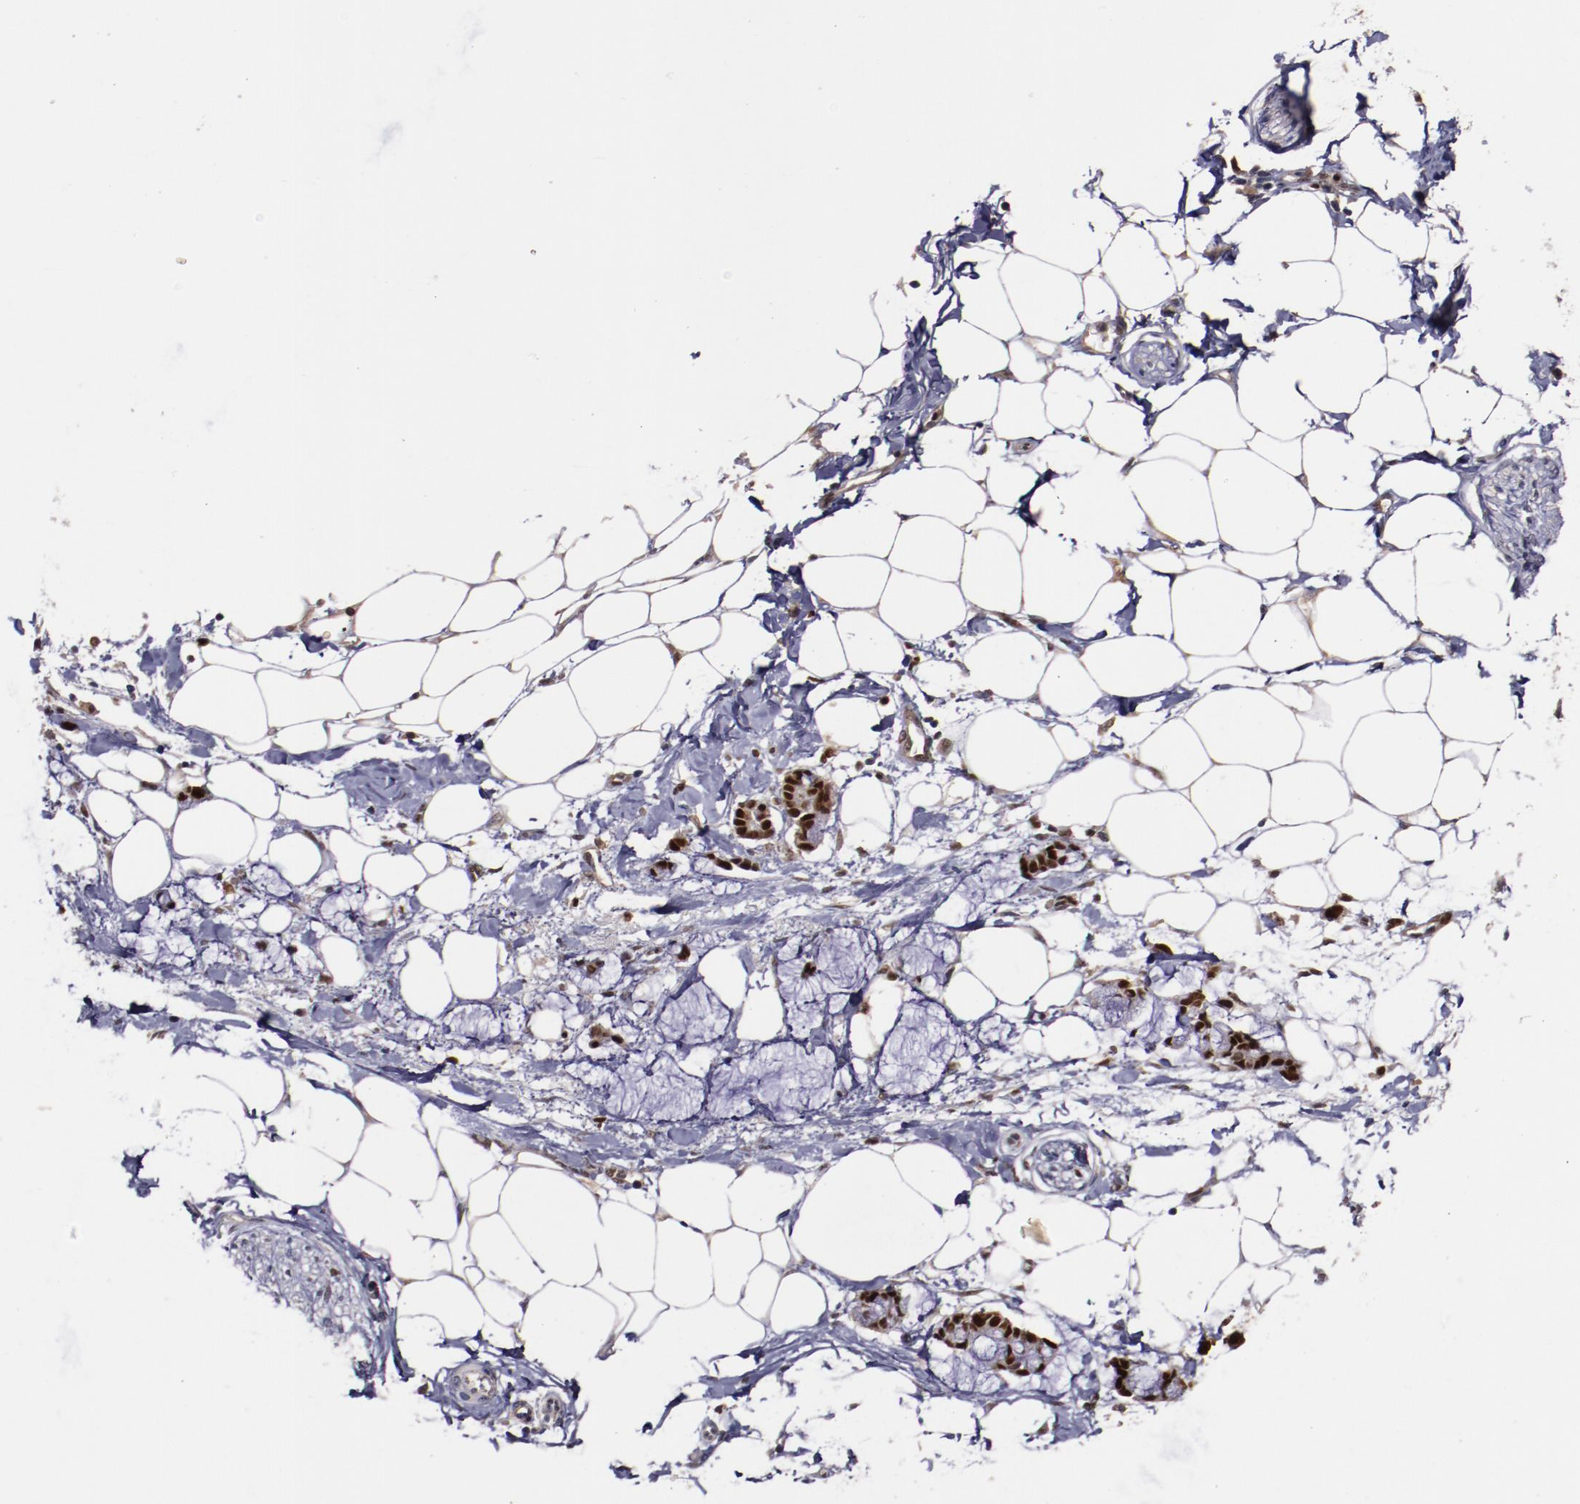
{"staining": {"intensity": "weak", "quantity": "<25%", "location": "cytoplasmic/membranous"}, "tissue": "adipose tissue", "cell_type": "Adipocytes", "image_type": "normal", "snomed": [{"axis": "morphology", "description": "Normal tissue, NOS"}, {"axis": "morphology", "description": "Adenocarcinoma, NOS"}, {"axis": "topography", "description": "Colon"}, {"axis": "topography", "description": "Peripheral nerve tissue"}], "caption": "This is an immunohistochemistry (IHC) photomicrograph of benign adipose tissue. There is no staining in adipocytes.", "gene": "CHEK2", "patient": {"sex": "male", "age": 14}}